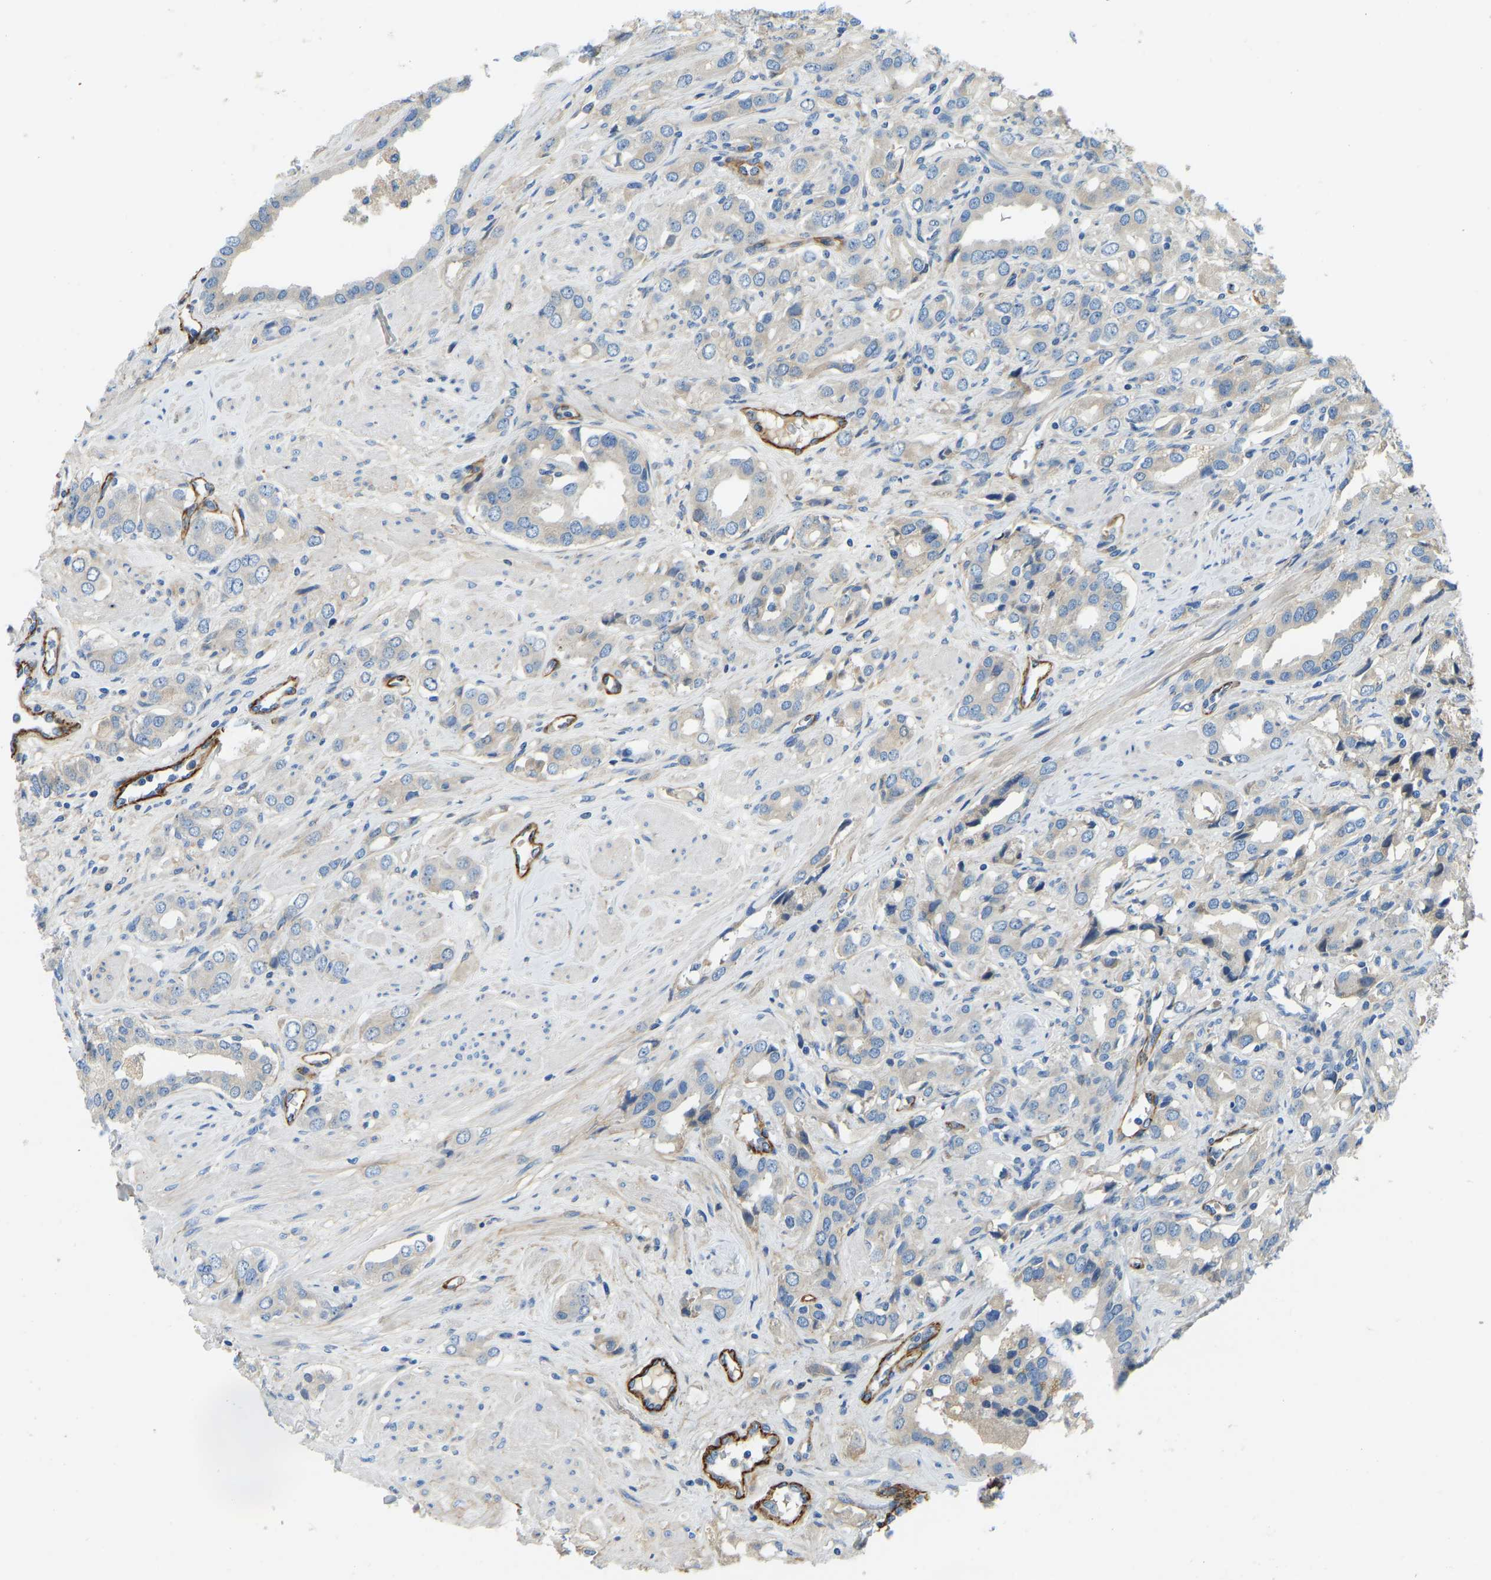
{"staining": {"intensity": "negative", "quantity": "none", "location": "none"}, "tissue": "prostate cancer", "cell_type": "Tumor cells", "image_type": "cancer", "snomed": [{"axis": "morphology", "description": "Adenocarcinoma, High grade"}, {"axis": "topography", "description": "Prostate"}], "caption": "Prostate adenocarcinoma (high-grade) was stained to show a protein in brown. There is no significant staining in tumor cells.", "gene": "COL15A1", "patient": {"sex": "male", "age": 52}}